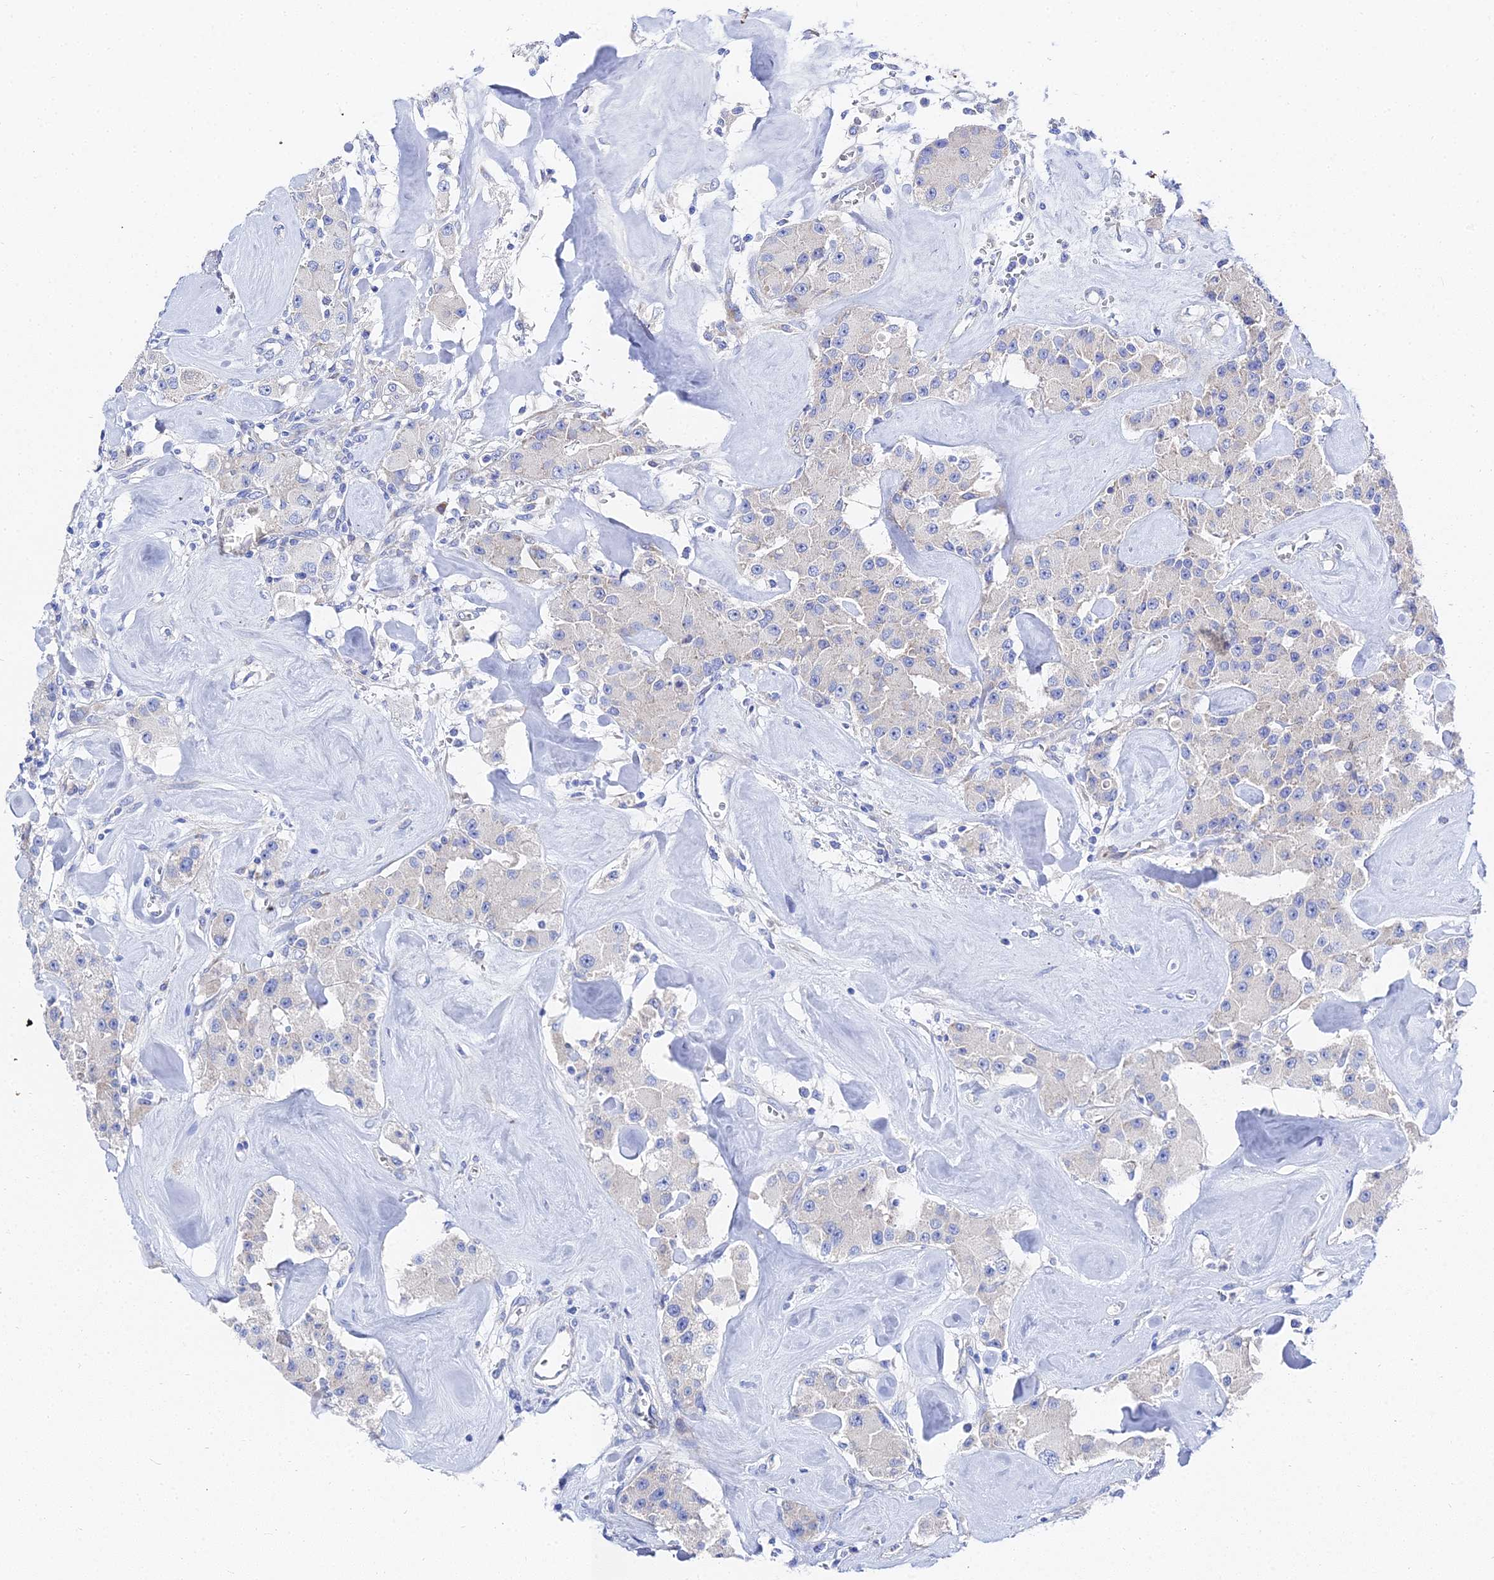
{"staining": {"intensity": "negative", "quantity": "none", "location": "none"}, "tissue": "carcinoid", "cell_type": "Tumor cells", "image_type": "cancer", "snomed": [{"axis": "morphology", "description": "Carcinoid, malignant, NOS"}, {"axis": "topography", "description": "Pancreas"}], "caption": "This is a histopathology image of IHC staining of malignant carcinoid, which shows no staining in tumor cells.", "gene": "PTTG1", "patient": {"sex": "male", "age": 41}}